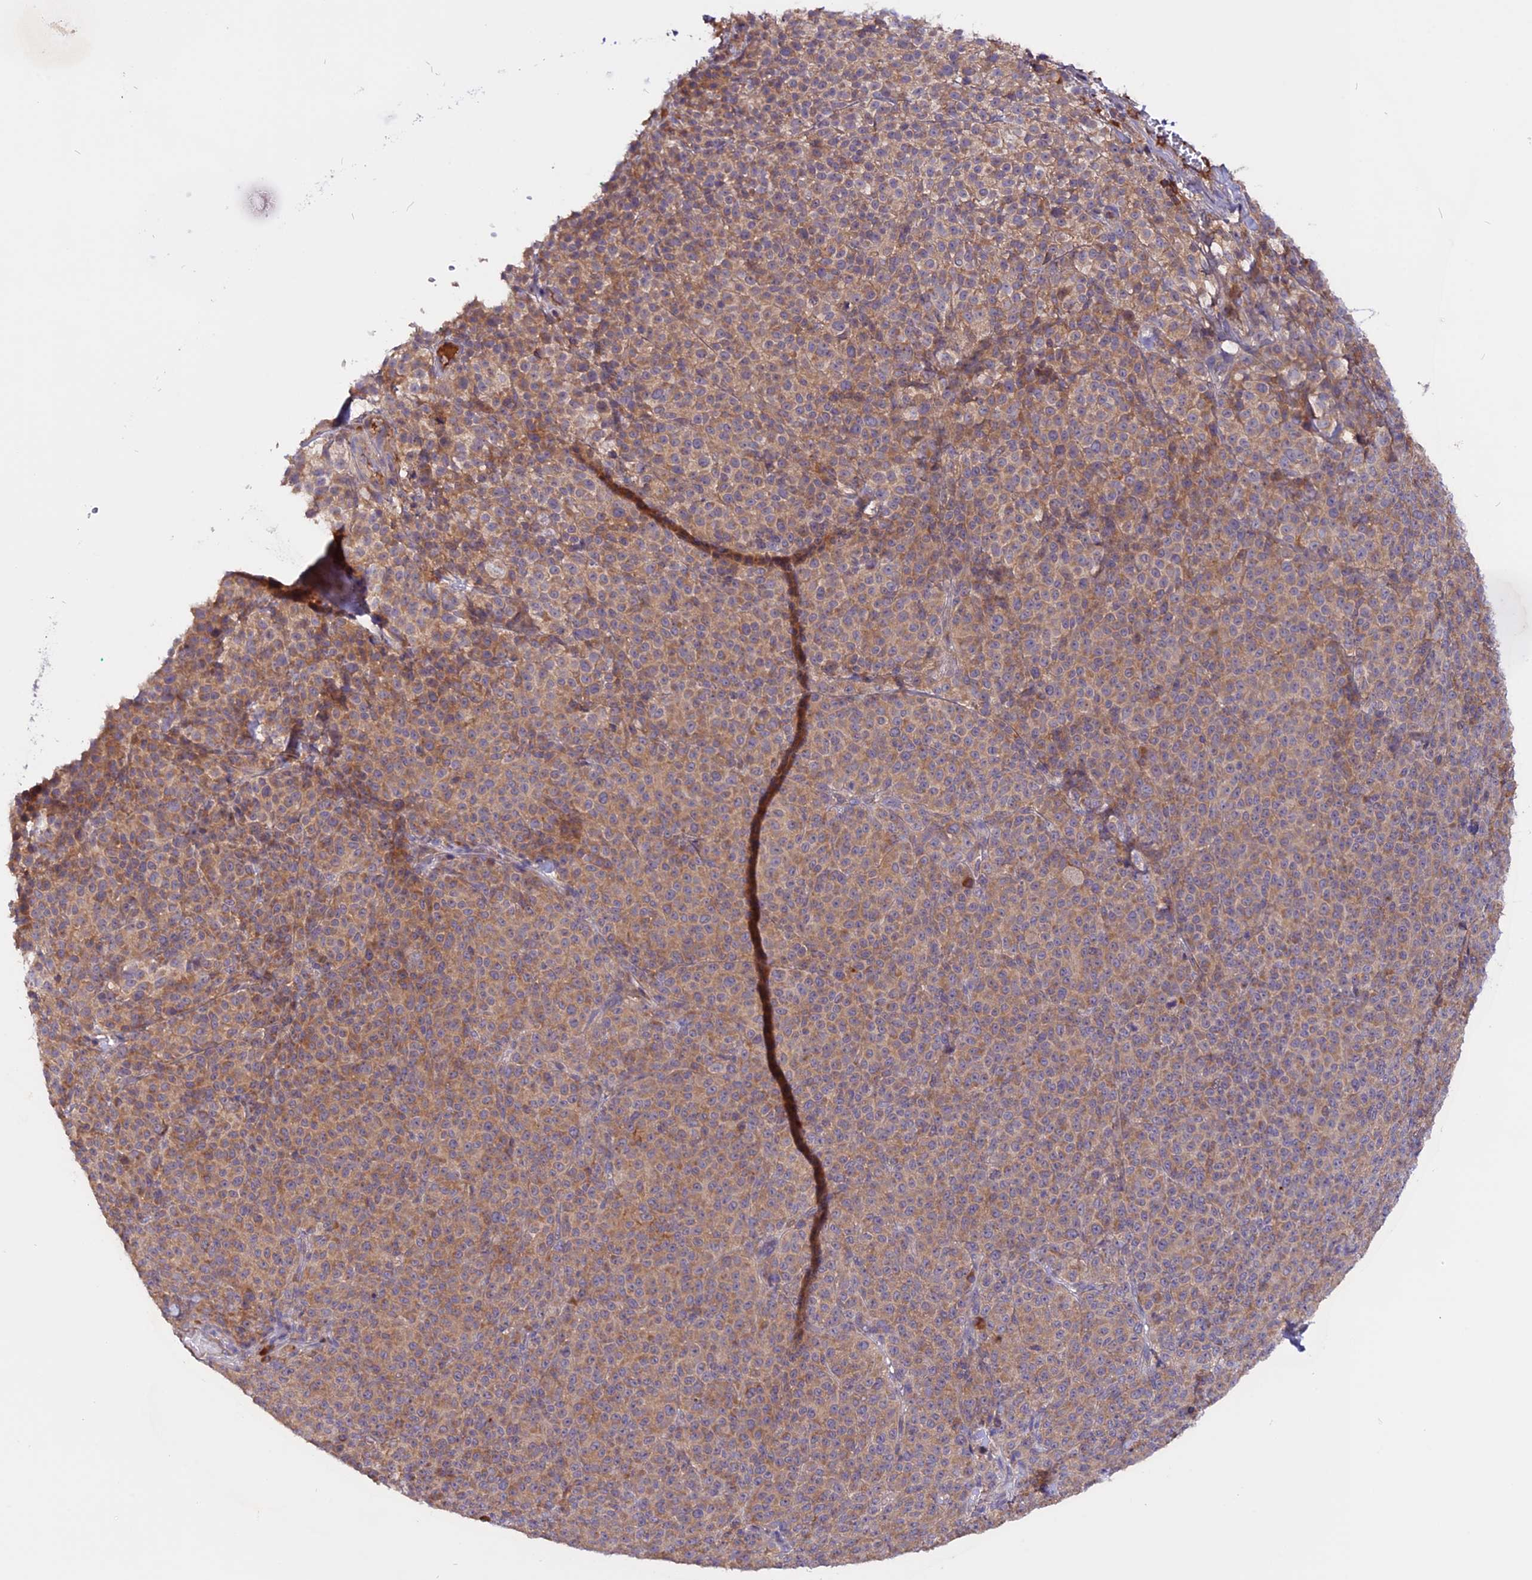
{"staining": {"intensity": "moderate", "quantity": ">75%", "location": "cytoplasmic/membranous"}, "tissue": "melanoma", "cell_type": "Tumor cells", "image_type": "cancer", "snomed": [{"axis": "morphology", "description": "Normal tissue, NOS"}, {"axis": "morphology", "description": "Malignant melanoma, NOS"}, {"axis": "topography", "description": "Skin"}], "caption": "Brown immunohistochemical staining in melanoma shows moderate cytoplasmic/membranous expression in approximately >75% of tumor cells.", "gene": "MARK4", "patient": {"sex": "female", "age": 34}}